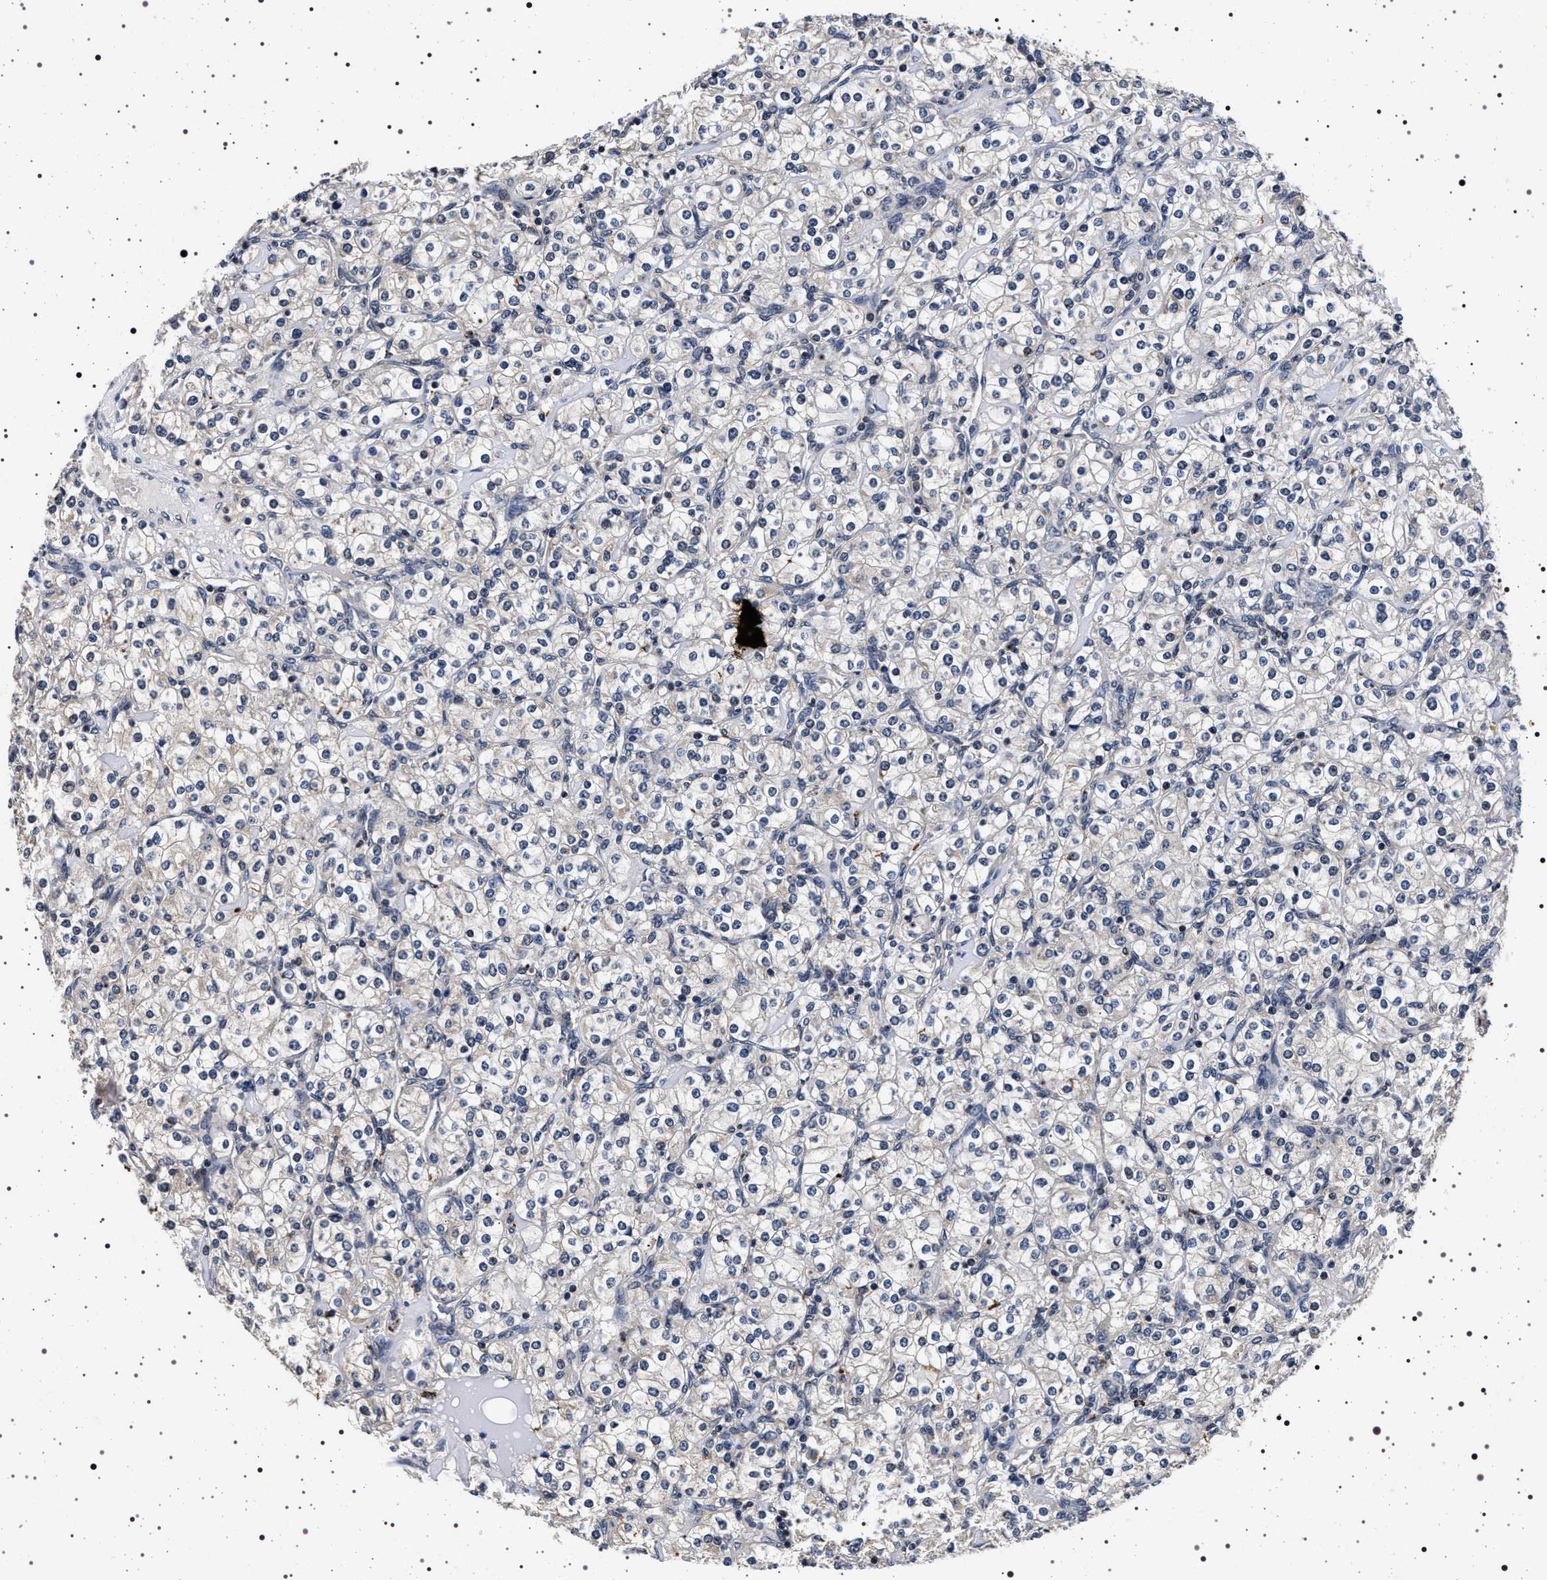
{"staining": {"intensity": "negative", "quantity": "none", "location": "none"}, "tissue": "renal cancer", "cell_type": "Tumor cells", "image_type": "cancer", "snomed": [{"axis": "morphology", "description": "Adenocarcinoma, NOS"}, {"axis": "topography", "description": "Kidney"}], "caption": "Tumor cells show no significant protein staining in renal cancer (adenocarcinoma).", "gene": "CDKN1B", "patient": {"sex": "male", "age": 77}}